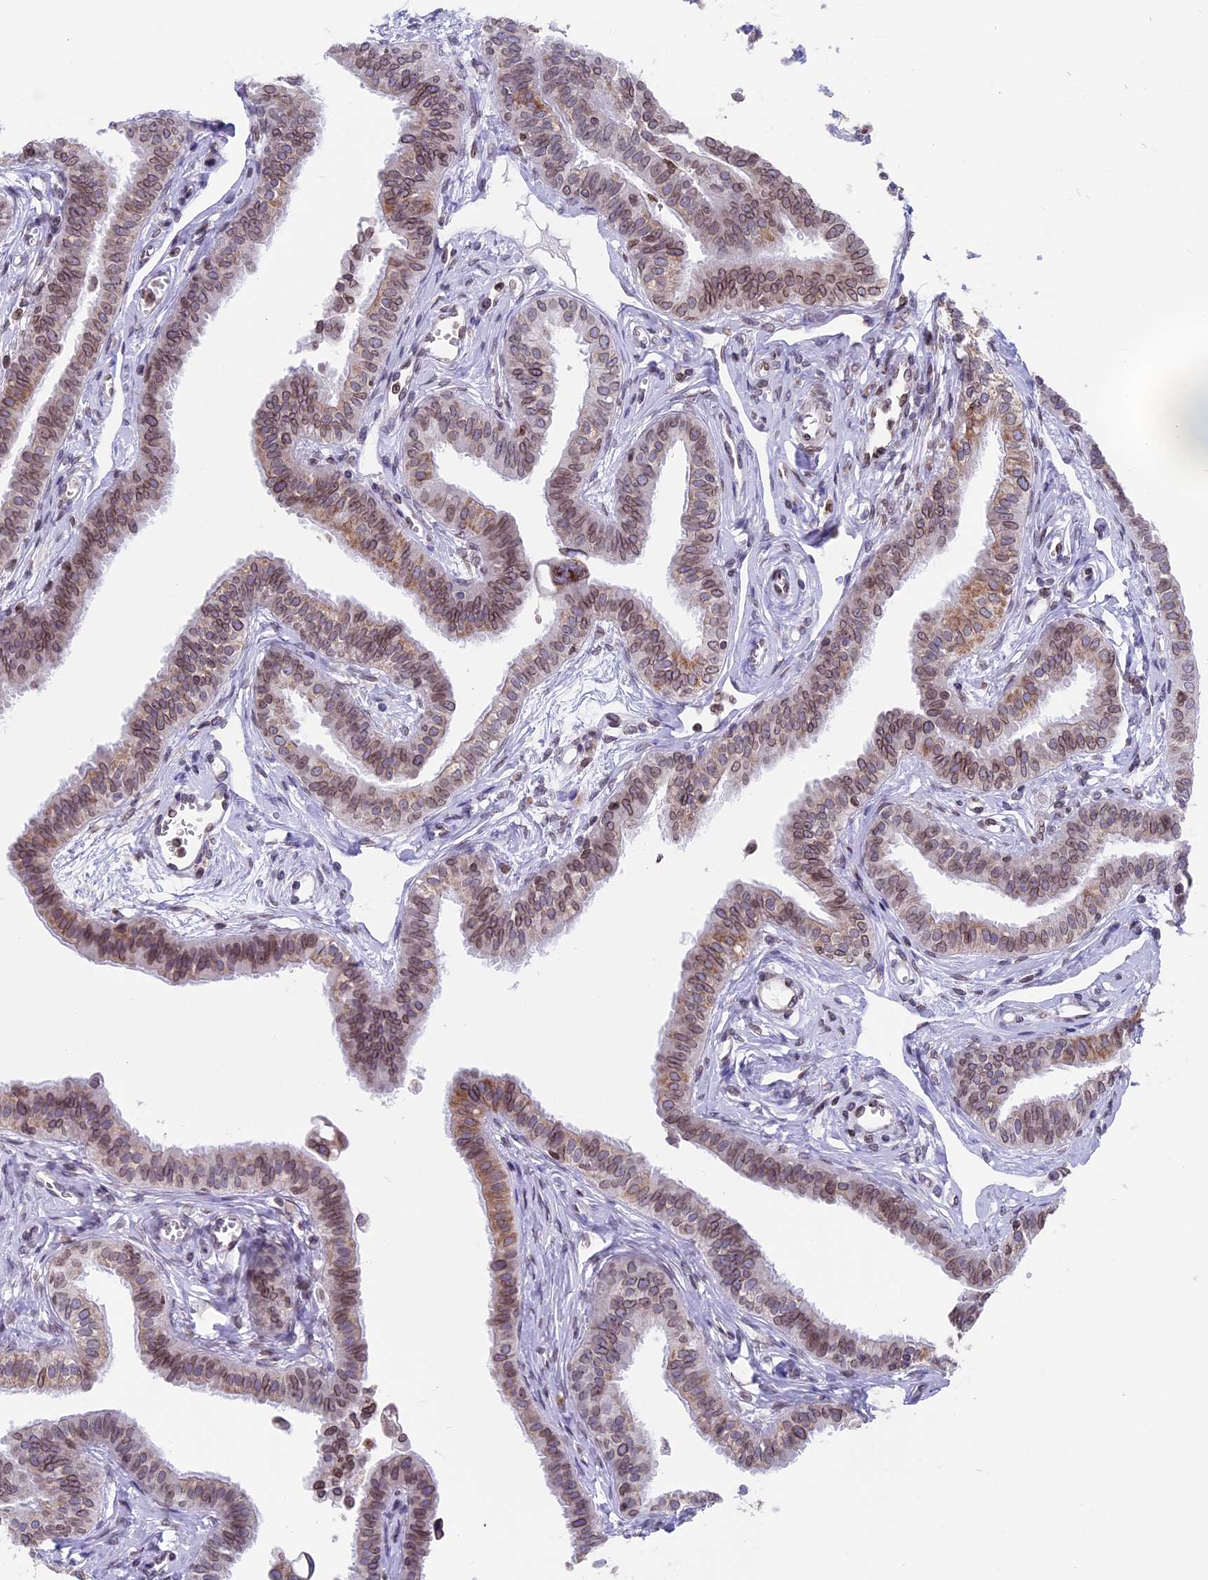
{"staining": {"intensity": "moderate", "quantity": ">75%", "location": "cytoplasmic/membranous,nuclear"}, "tissue": "fallopian tube", "cell_type": "Glandular cells", "image_type": "normal", "snomed": [{"axis": "morphology", "description": "Normal tissue, NOS"}, {"axis": "morphology", "description": "Carcinoma, NOS"}, {"axis": "topography", "description": "Fallopian tube"}, {"axis": "topography", "description": "Ovary"}], "caption": "Moderate cytoplasmic/membranous,nuclear expression is seen in approximately >75% of glandular cells in unremarkable fallopian tube. The protein of interest is shown in brown color, while the nuclei are stained blue.", "gene": "PTCHD4", "patient": {"sex": "female", "age": 59}}